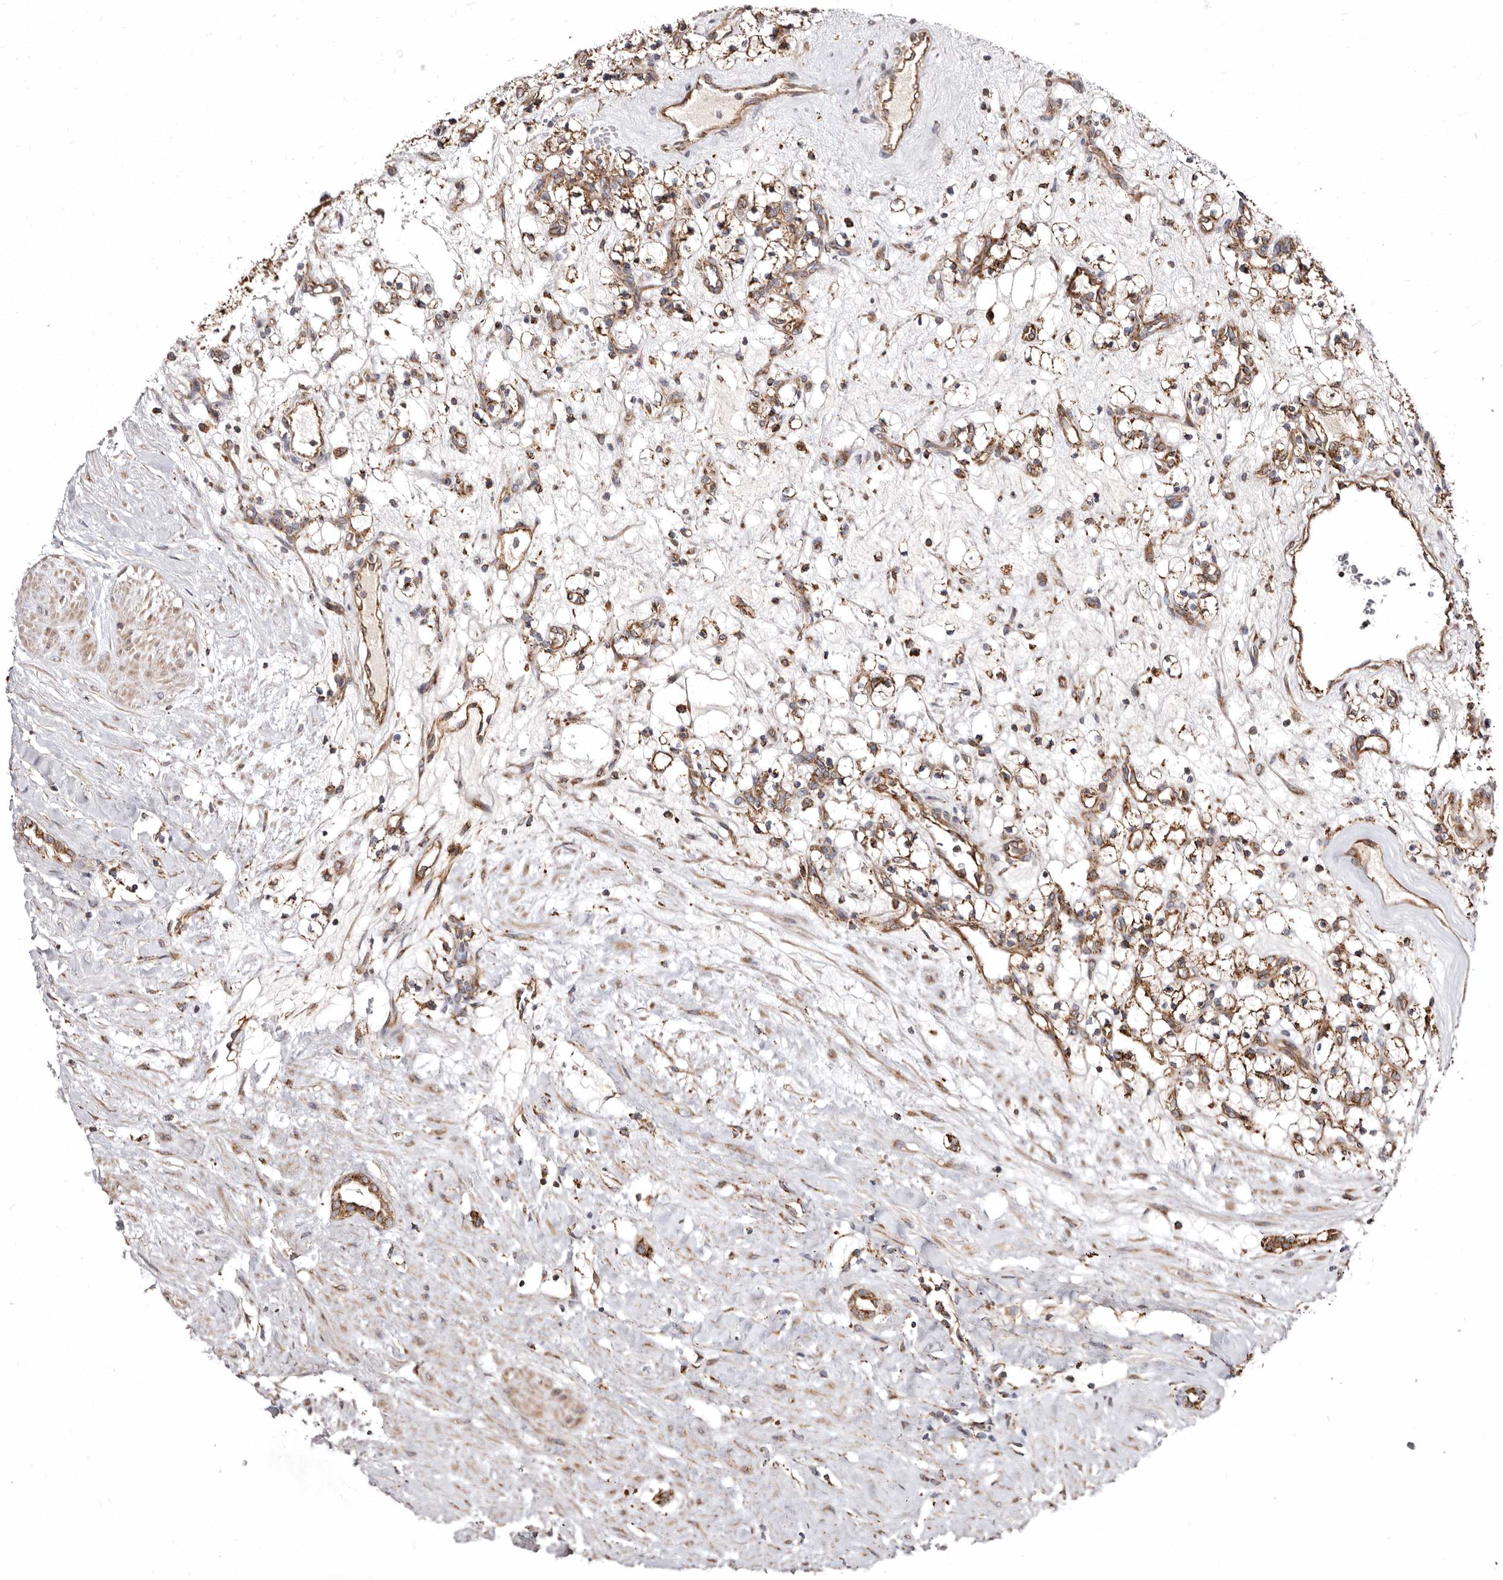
{"staining": {"intensity": "moderate", "quantity": ">75%", "location": "cytoplasmic/membranous"}, "tissue": "renal cancer", "cell_type": "Tumor cells", "image_type": "cancer", "snomed": [{"axis": "morphology", "description": "Adenocarcinoma, NOS"}, {"axis": "topography", "description": "Kidney"}], "caption": "Adenocarcinoma (renal) stained for a protein (brown) demonstrates moderate cytoplasmic/membranous positive staining in approximately >75% of tumor cells.", "gene": "LUZP1", "patient": {"sex": "female", "age": 57}}